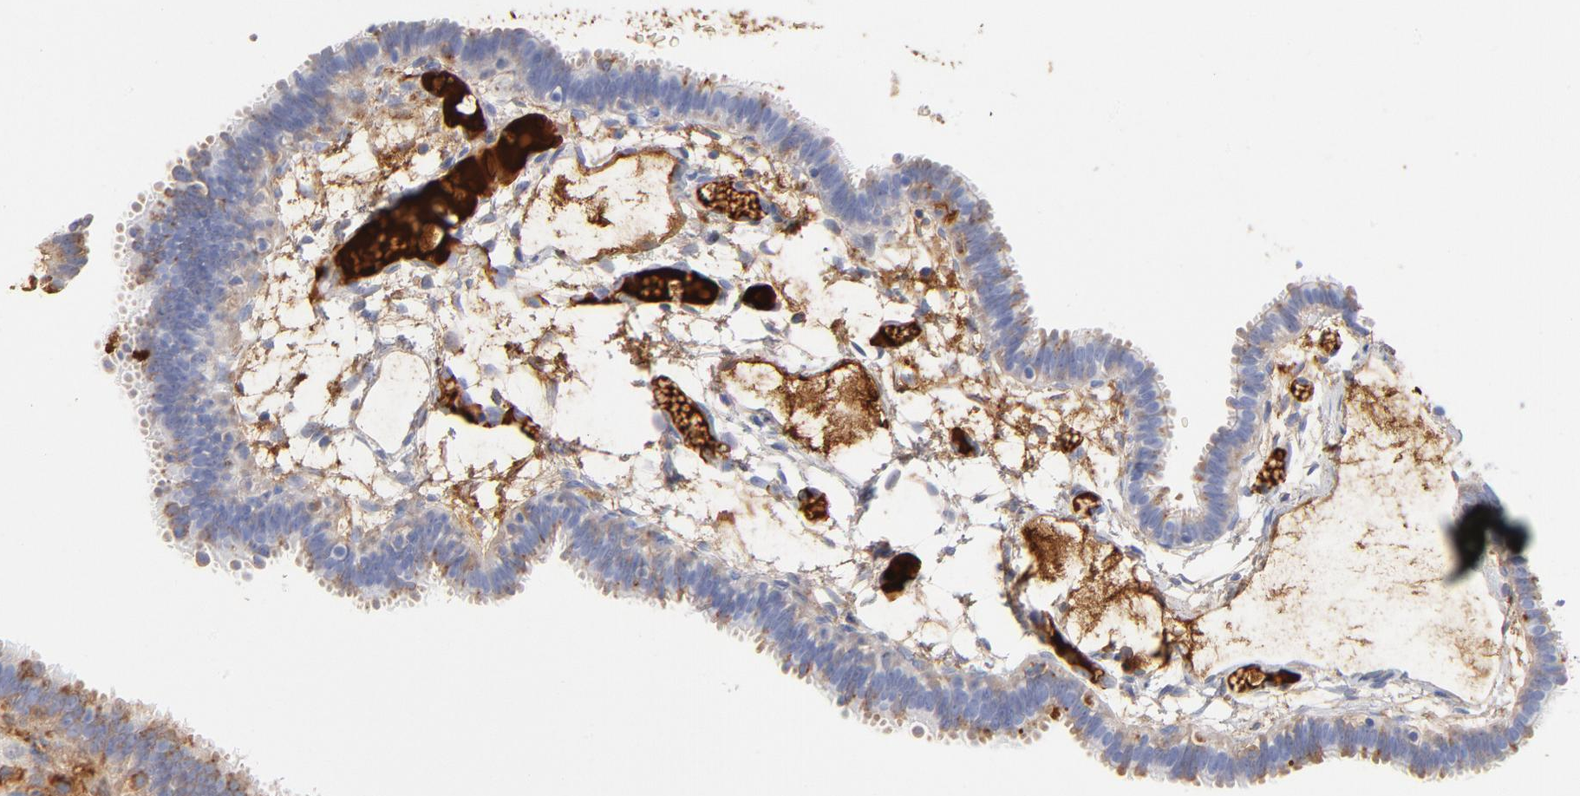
{"staining": {"intensity": "negative", "quantity": "none", "location": "none"}, "tissue": "fallopian tube", "cell_type": "Glandular cells", "image_type": "normal", "snomed": [{"axis": "morphology", "description": "Normal tissue, NOS"}, {"axis": "topography", "description": "Fallopian tube"}], "caption": "The histopathology image demonstrates no significant expression in glandular cells of fallopian tube. The staining is performed using DAB brown chromogen with nuclei counter-stained in using hematoxylin.", "gene": "C3", "patient": {"sex": "female", "age": 29}}